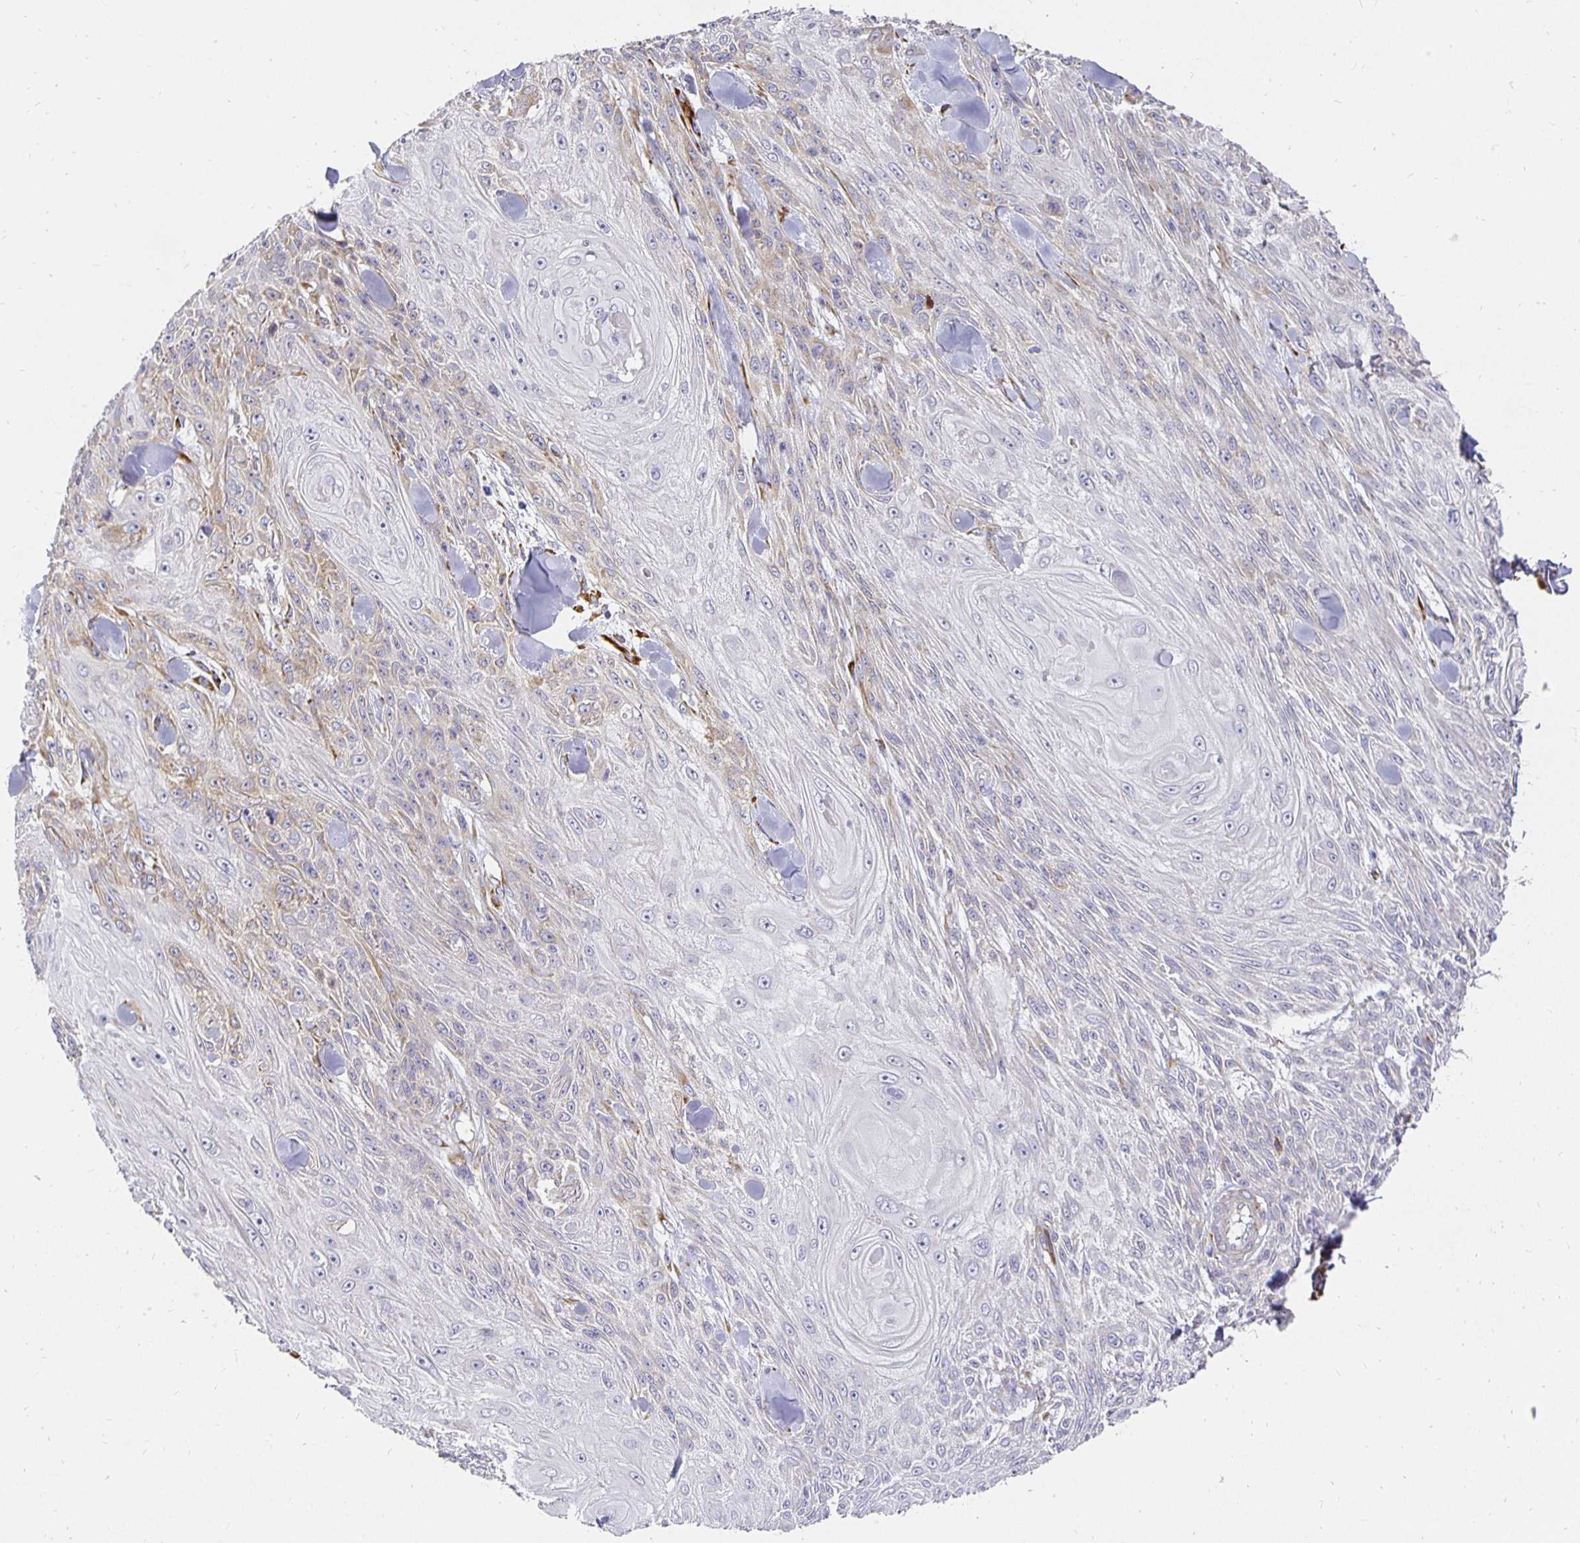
{"staining": {"intensity": "weak", "quantity": "25%-75%", "location": "cytoplasmic/membranous"}, "tissue": "skin cancer", "cell_type": "Tumor cells", "image_type": "cancer", "snomed": [{"axis": "morphology", "description": "Squamous cell carcinoma, NOS"}, {"axis": "topography", "description": "Skin"}], "caption": "Squamous cell carcinoma (skin) stained with immunohistochemistry demonstrates weak cytoplasmic/membranous expression in about 25%-75% of tumor cells.", "gene": "PLOD1", "patient": {"sex": "male", "age": 88}}